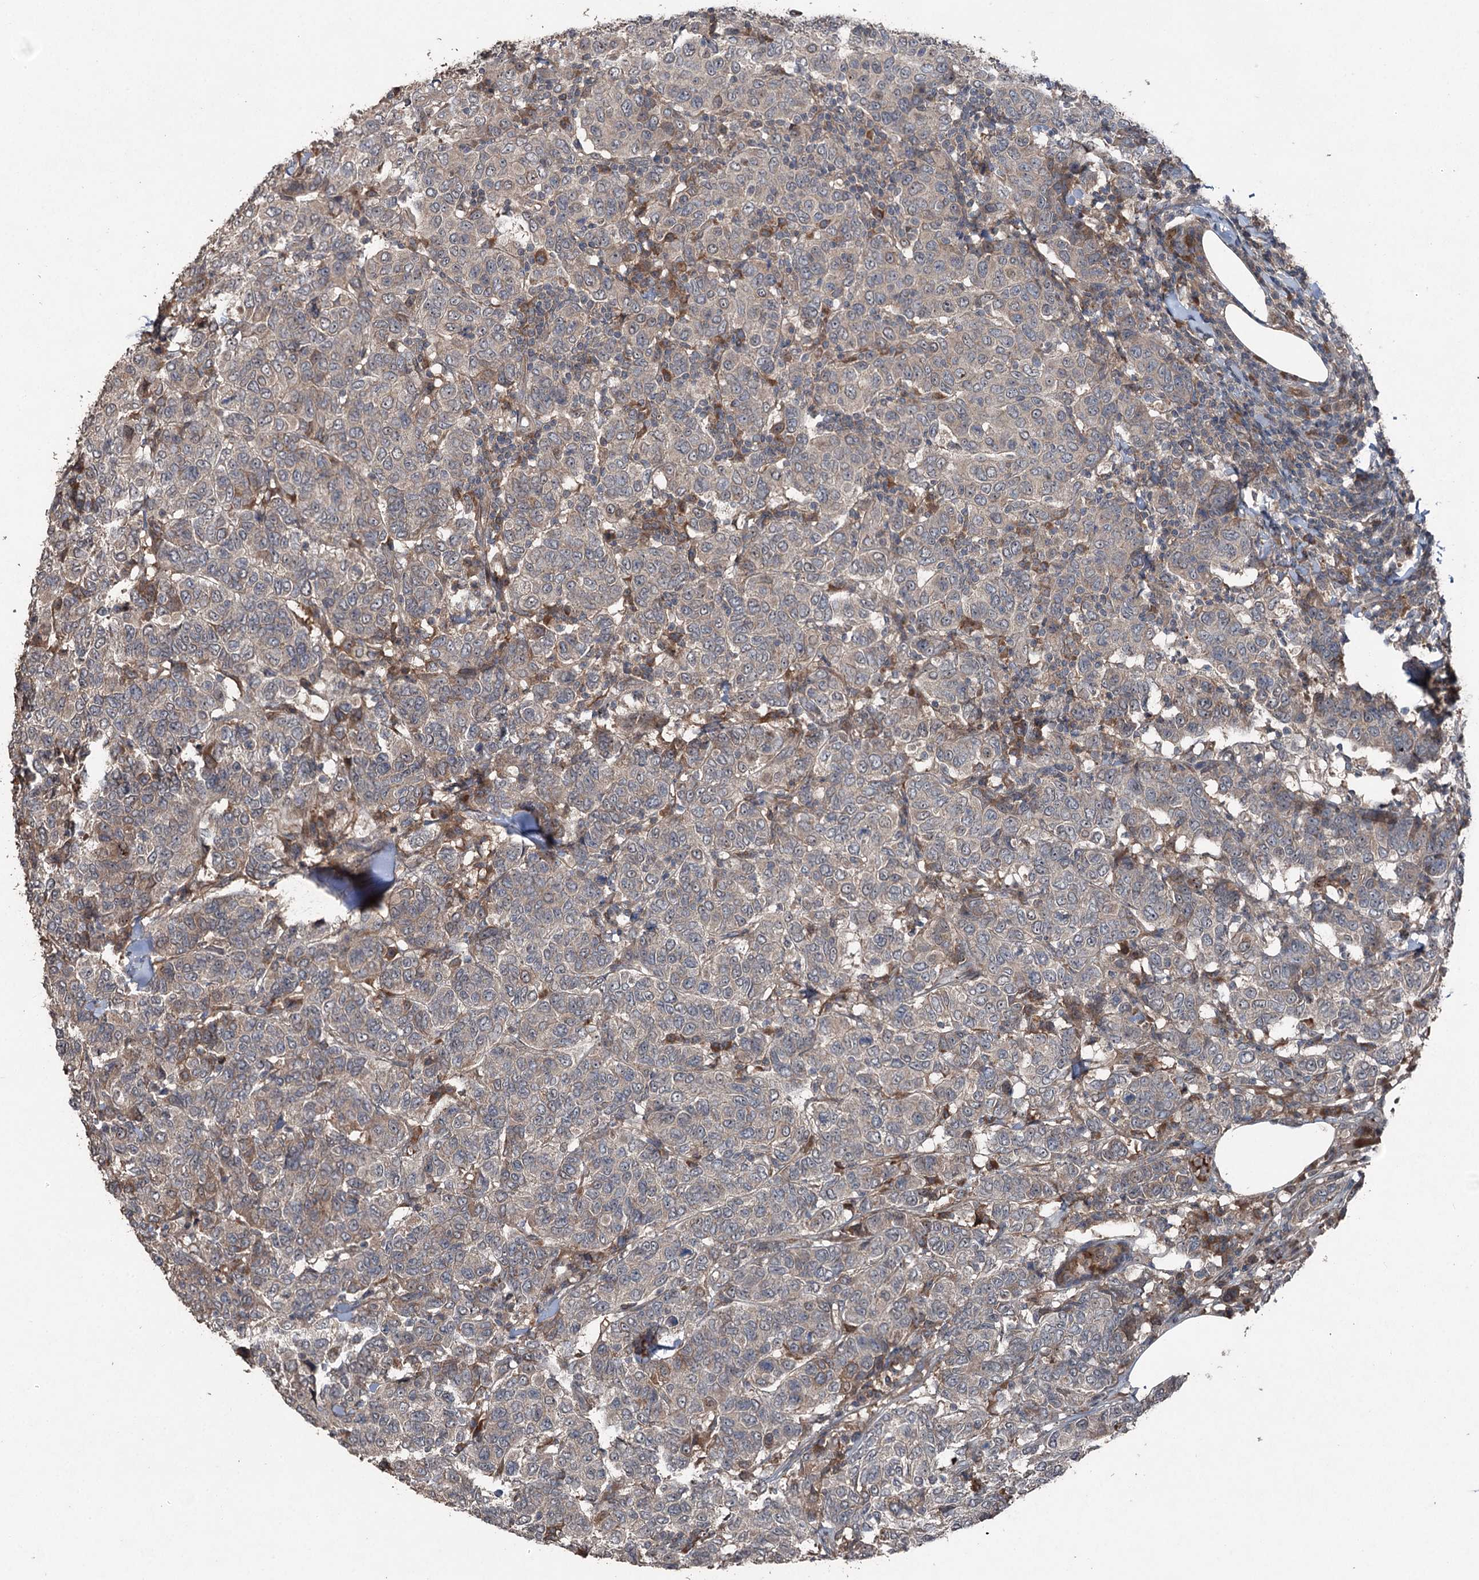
{"staining": {"intensity": "weak", "quantity": "25%-75%", "location": "cytoplasmic/membranous"}, "tissue": "breast cancer", "cell_type": "Tumor cells", "image_type": "cancer", "snomed": [{"axis": "morphology", "description": "Duct carcinoma"}, {"axis": "topography", "description": "Breast"}], "caption": "Invasive ductal carcinoma (breast) was stained to show a protein in brown. There is low levels of weak cytoplasmic/membranous staining in approximately 25%-75% of tumor cells.", "gene": "MAPK8IP2", "patient": {"sex": "female", "age": 55}}